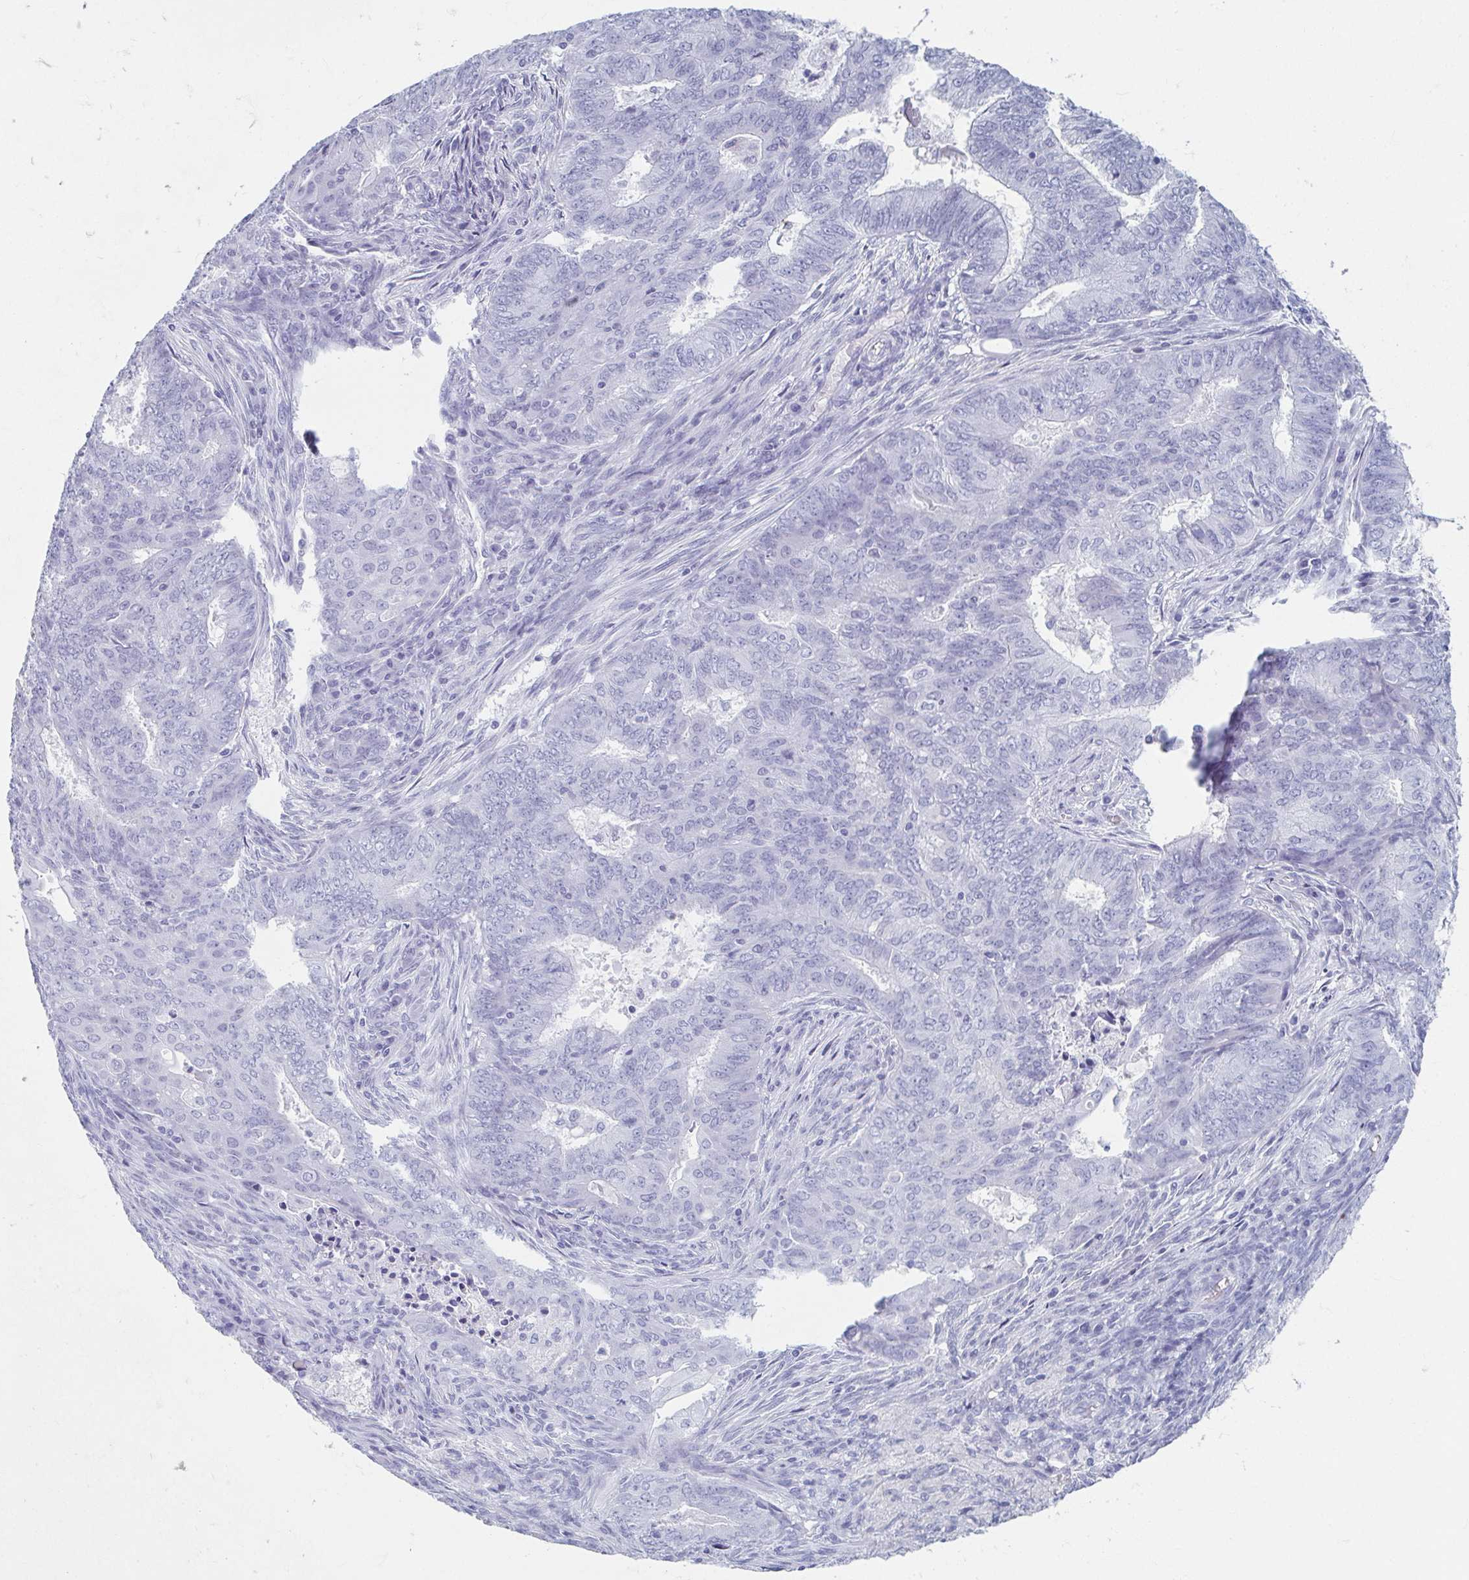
{"staining": {"intensity": "negative", "quantity": "none", "location": "none"}, "tissue": "endometrial cancer", "cell_type": "Tumor cells", "image_type": "cancer", "snomed": [{"axis": "morphology", "description": "Adenocarcinoma, NOS"}, {"axis": "topography", "description": "Endometrium"}], "caption": "Tumor cells are negative for brown protein staining in endometrial cancer (adenocarcinoma).", "gene": "GHRL", "patient": {"sex": "female", "age": 62}}